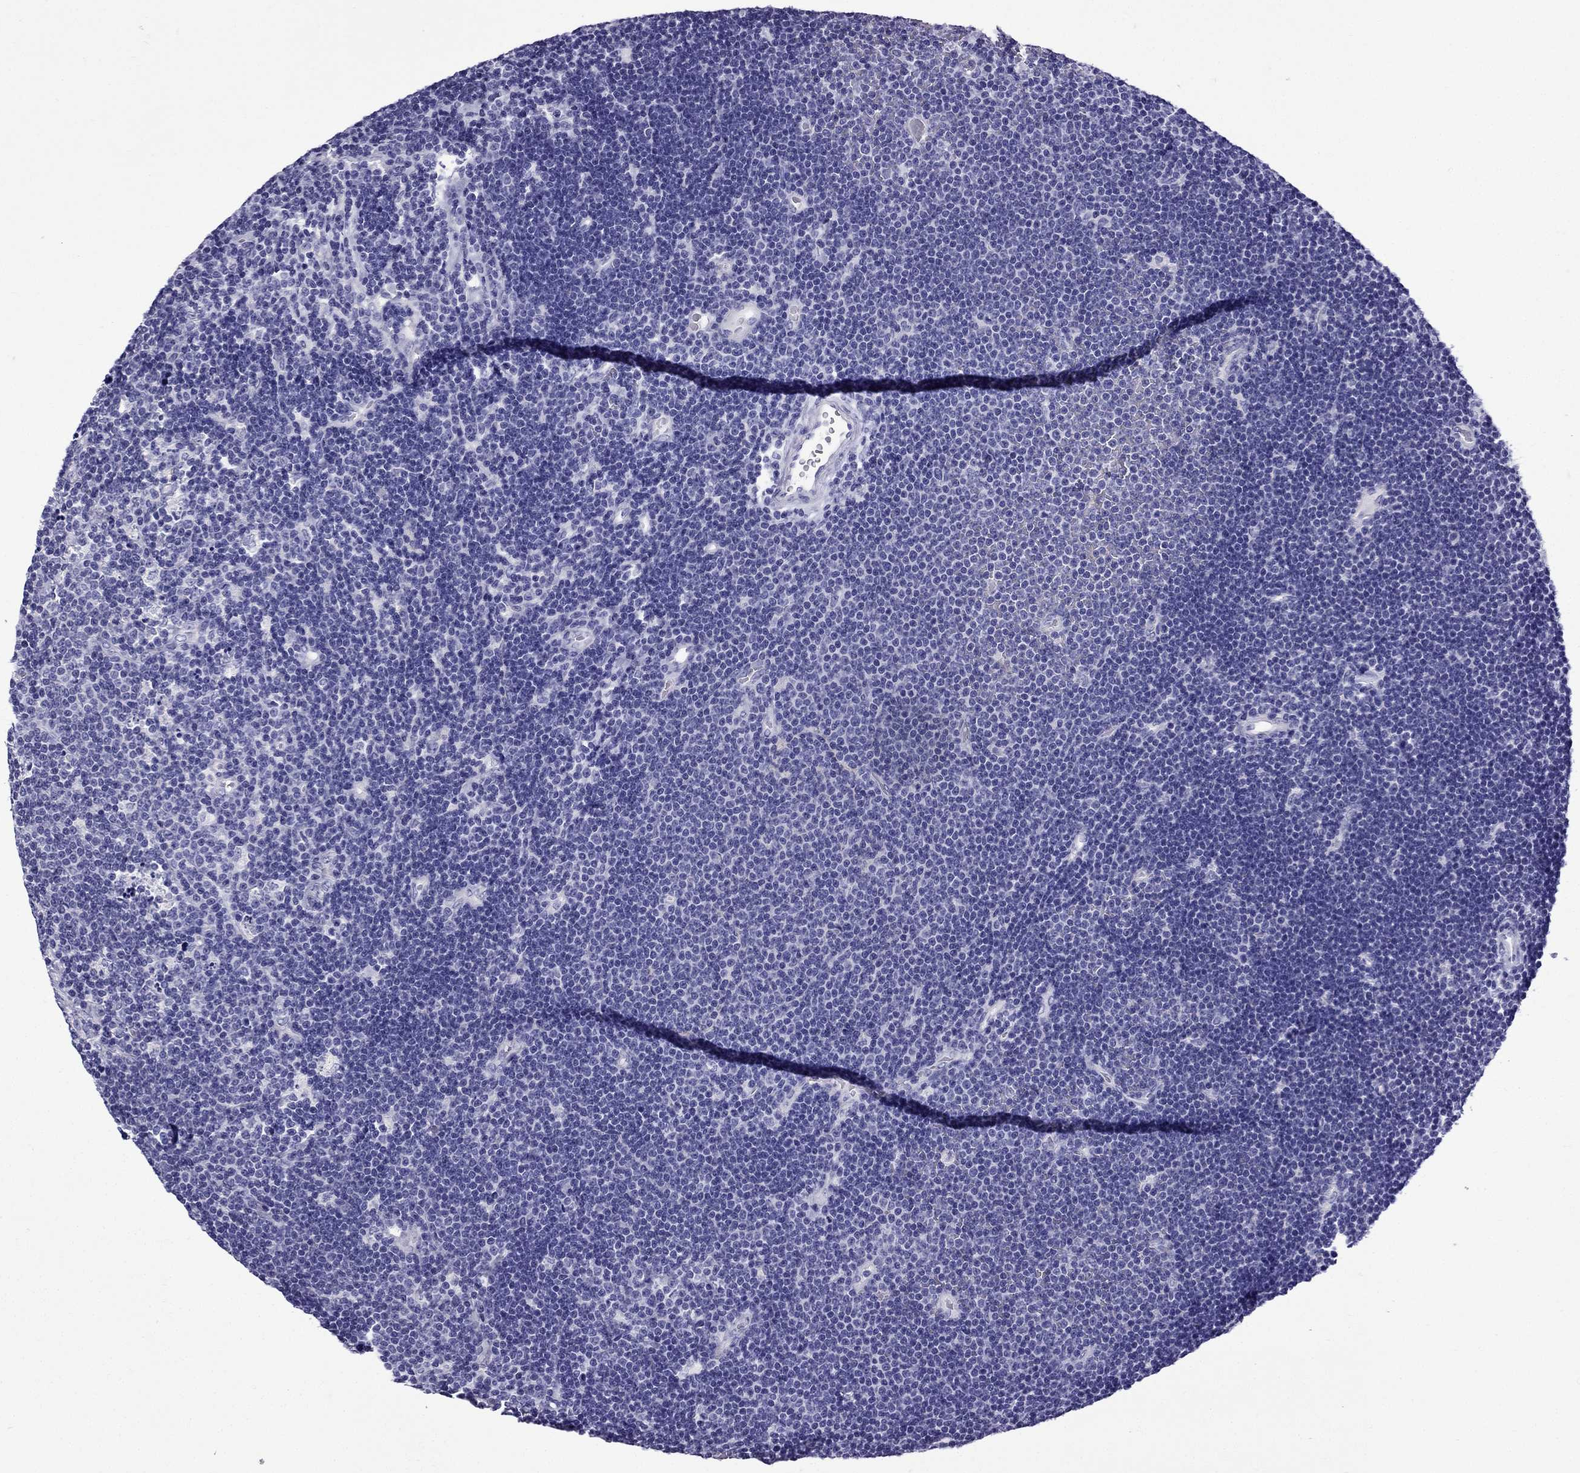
{"staining": {"intensity": "negative", "quantity": "none", "location": "none"}, "tissue": "lymphoma", "cell_type": "Tumor cells", "image_type": "cancer", "snomed": [{"axis": "morphology", "description": "Malignant lymphoma, non-Hodgkin's type, Low grade"}, {"axis": "topography", "description": "Brain"}], "caption": "Tumor cells are negative for protein expression in human low-grade malignant lymphoma, non-Hodgkin's type.", "gene": "ERC2", "patient": {"sex": "female", "age": 66}}